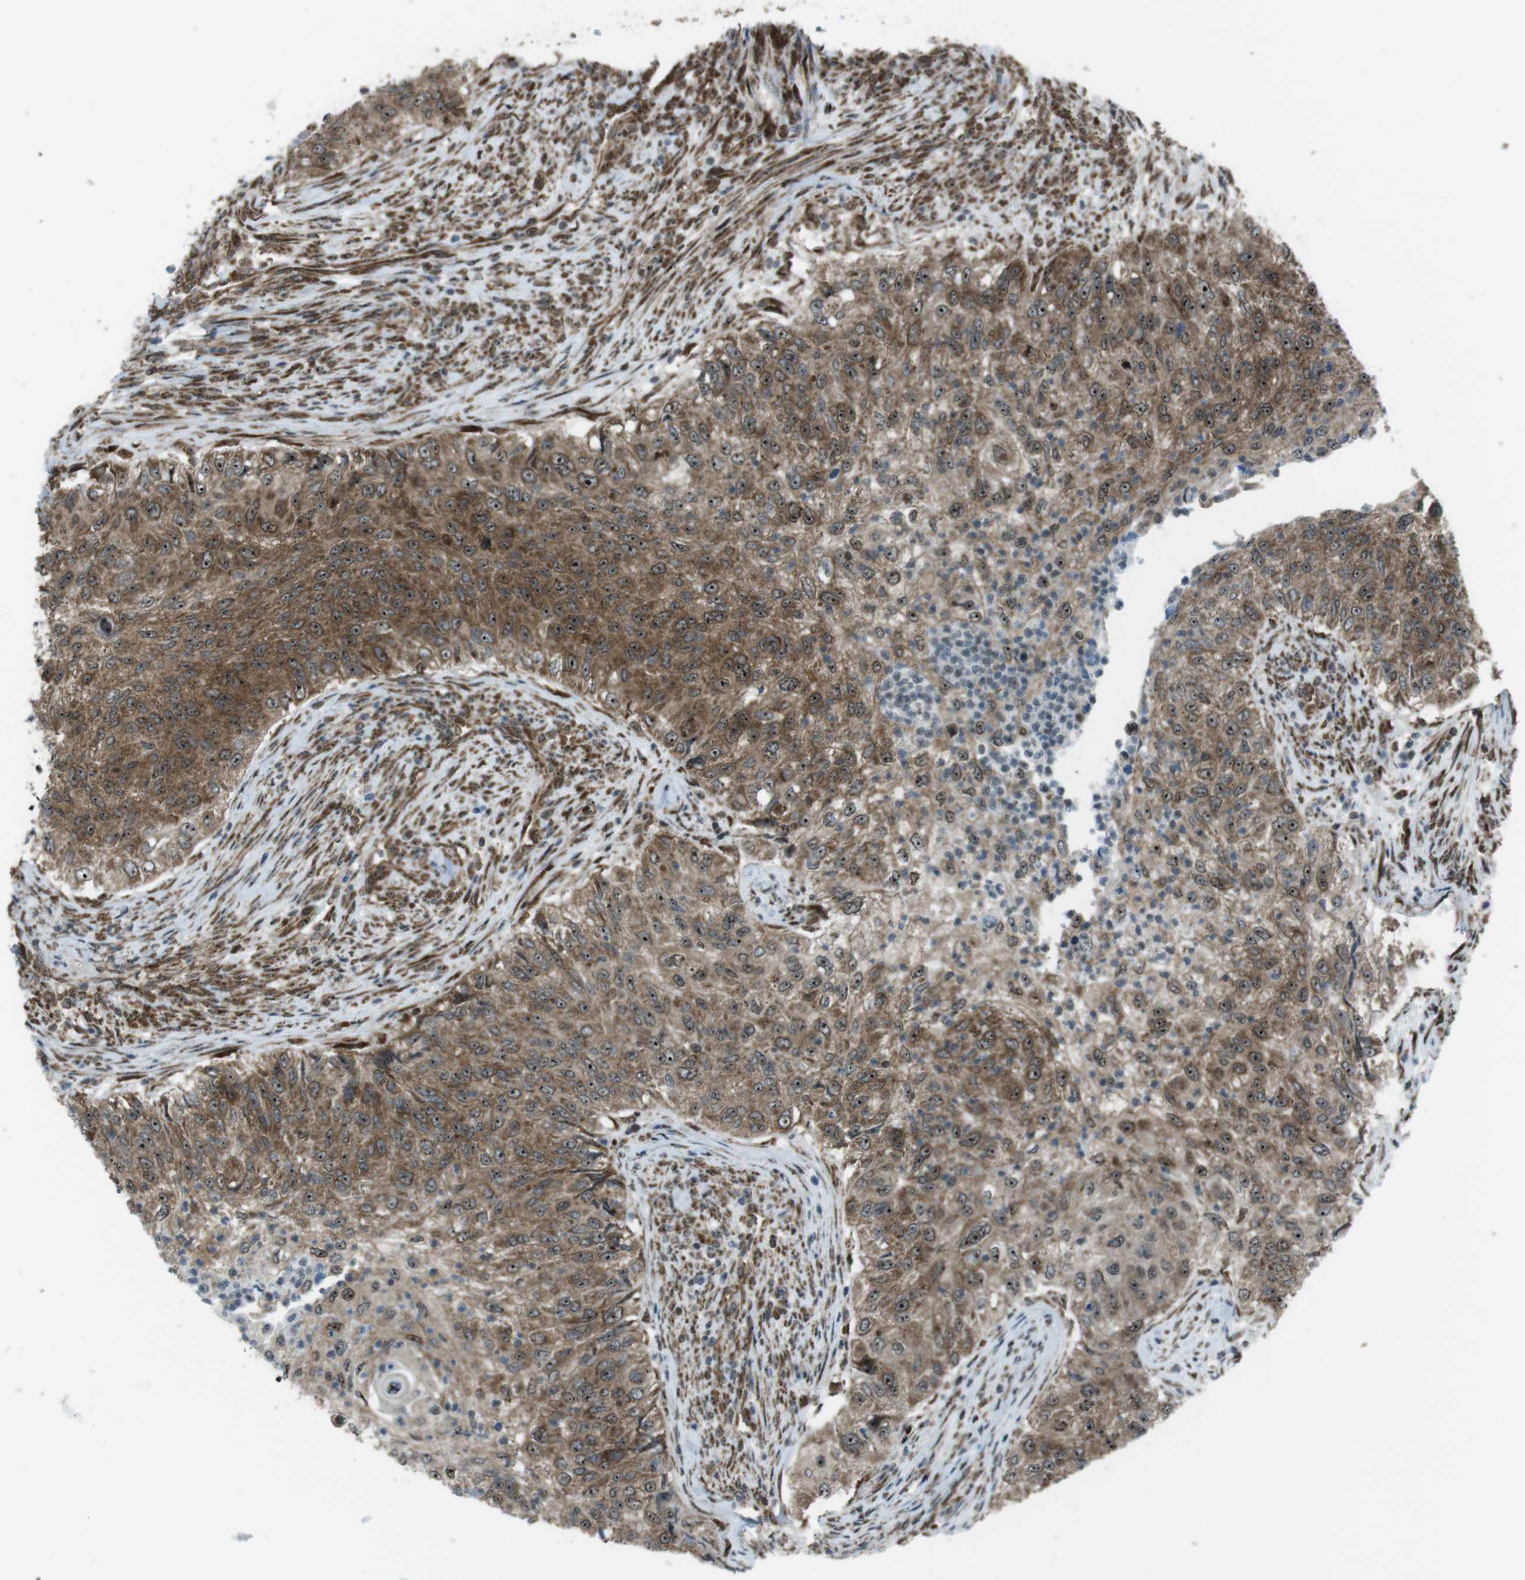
{"staining": {"intensity": "moderate", "quantity": ">75%", "location": "cytoplasmic/membranous,nuclear"}, "tissue": "urothelial cancer", "cell_type": "Tumor cells", "image_type": "cancer", "snomed": [{"axis": "morphology", "description": "Urothelial carcinoma, High grade"}, {"axis": "topography", "description": "Urinary bladder"}], "caption": "Immunohistochemical staining of urothelial cancer reveals moderate cytoplasmic/membranous and nuclear protein positivity in about >75% of tumor cells.", "gene": "CSNK1D", "patient": {"sex": "female", "age": 60}}